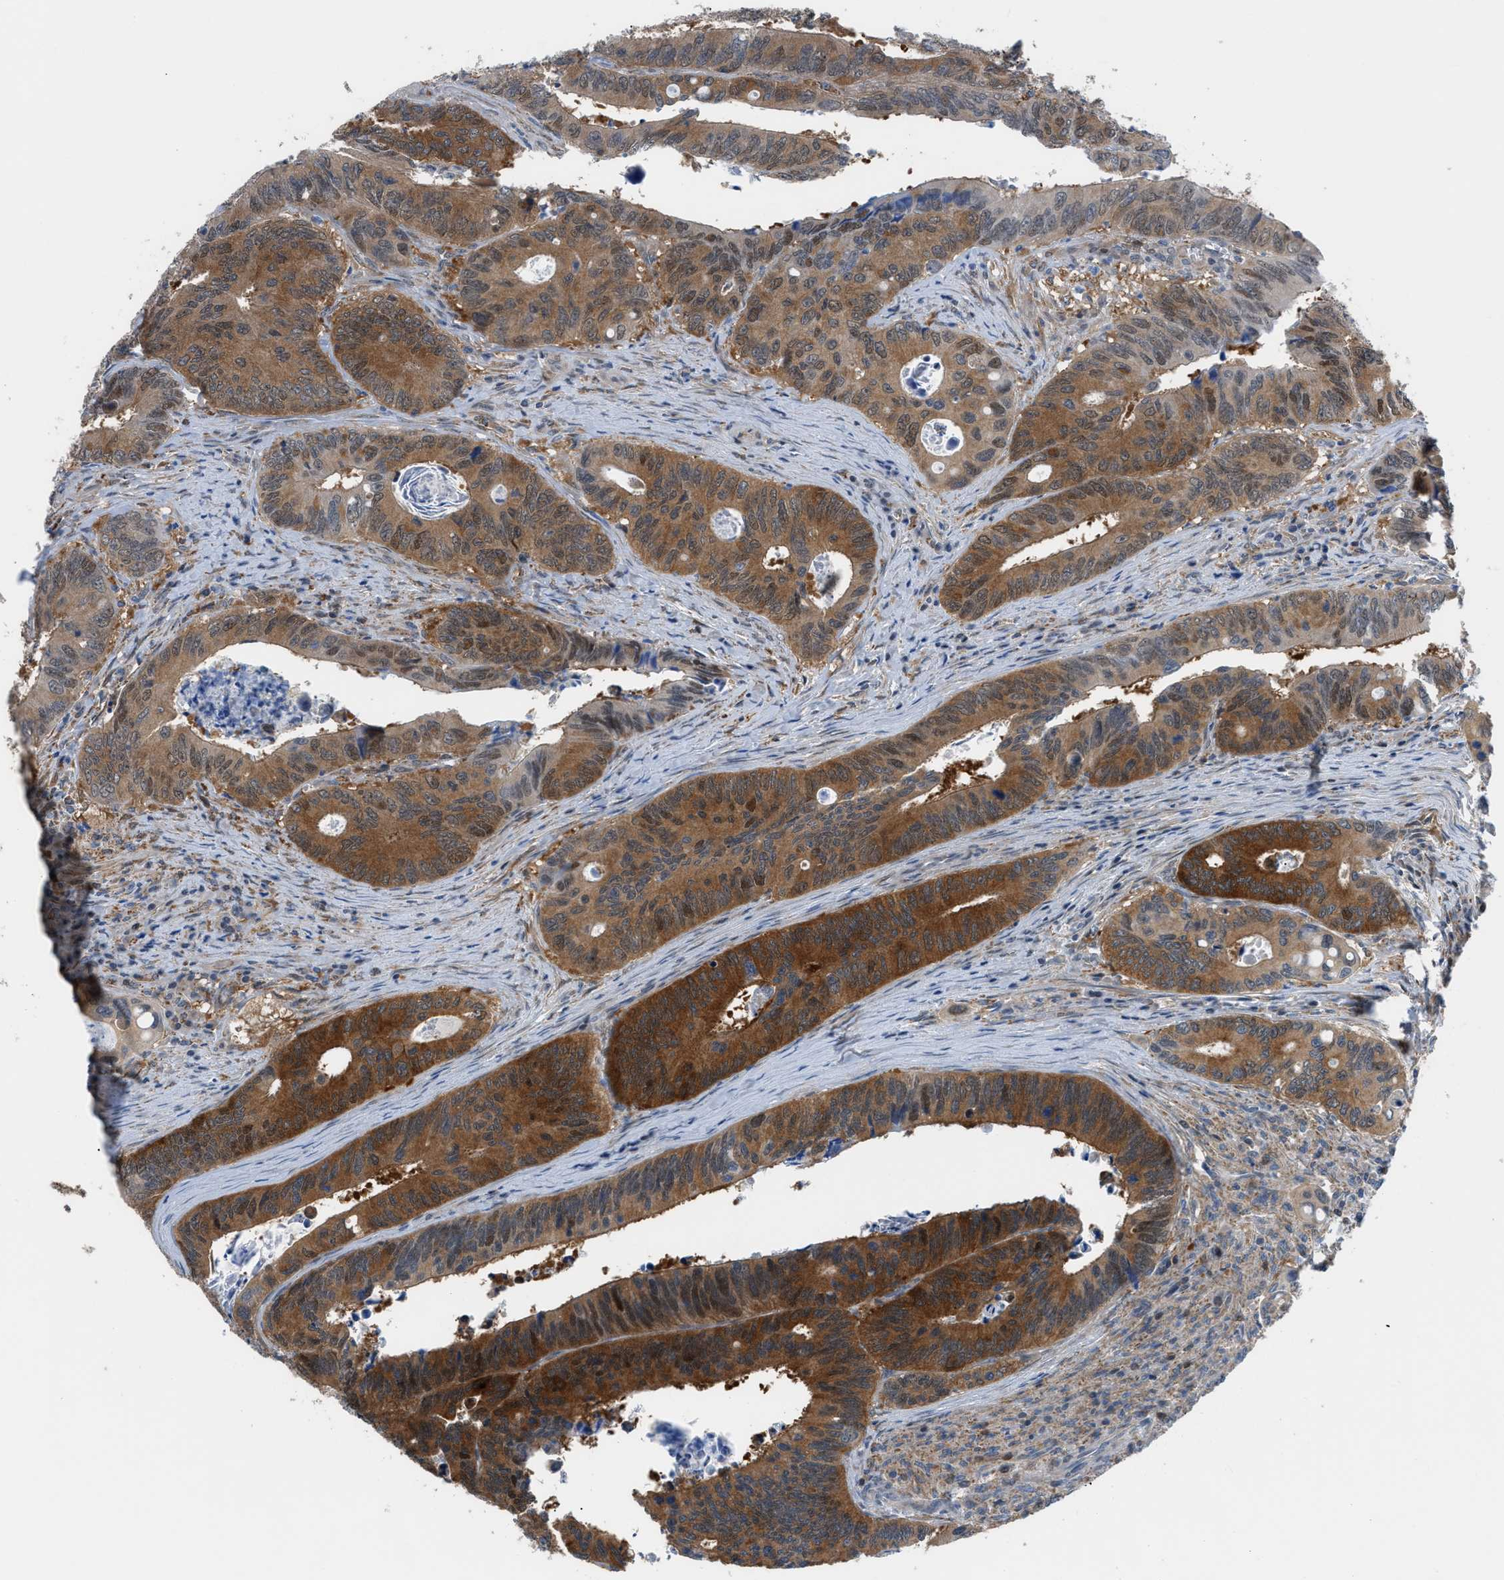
{"staining": {"intensity": "moderate", "quantity": ">75%", "location": "cytoplasmic/membranous,nuclear"}, "tissue": "colorectal cancer", "cell_type": "Tumor cells", "image_type": "cancer", "snomed": [{"axis": "morphology", "description": "Inflammation, NOS"}, {"axis": "morphology", "description": "Adenocarcinoma, NOS"}, {"axis": "topography", "description": "Colon"}], "caption": "Colorectal cancer (adenocarcinoma) tissue shows moderate cytoplasmic/membranous and nuclear positivity in approximately >75% of tumor cells The protein is shown in brown color, while the nuclei are stained blue.", "gene": "TMEM45B", "patient": {"sex": "male", "age": 72}}